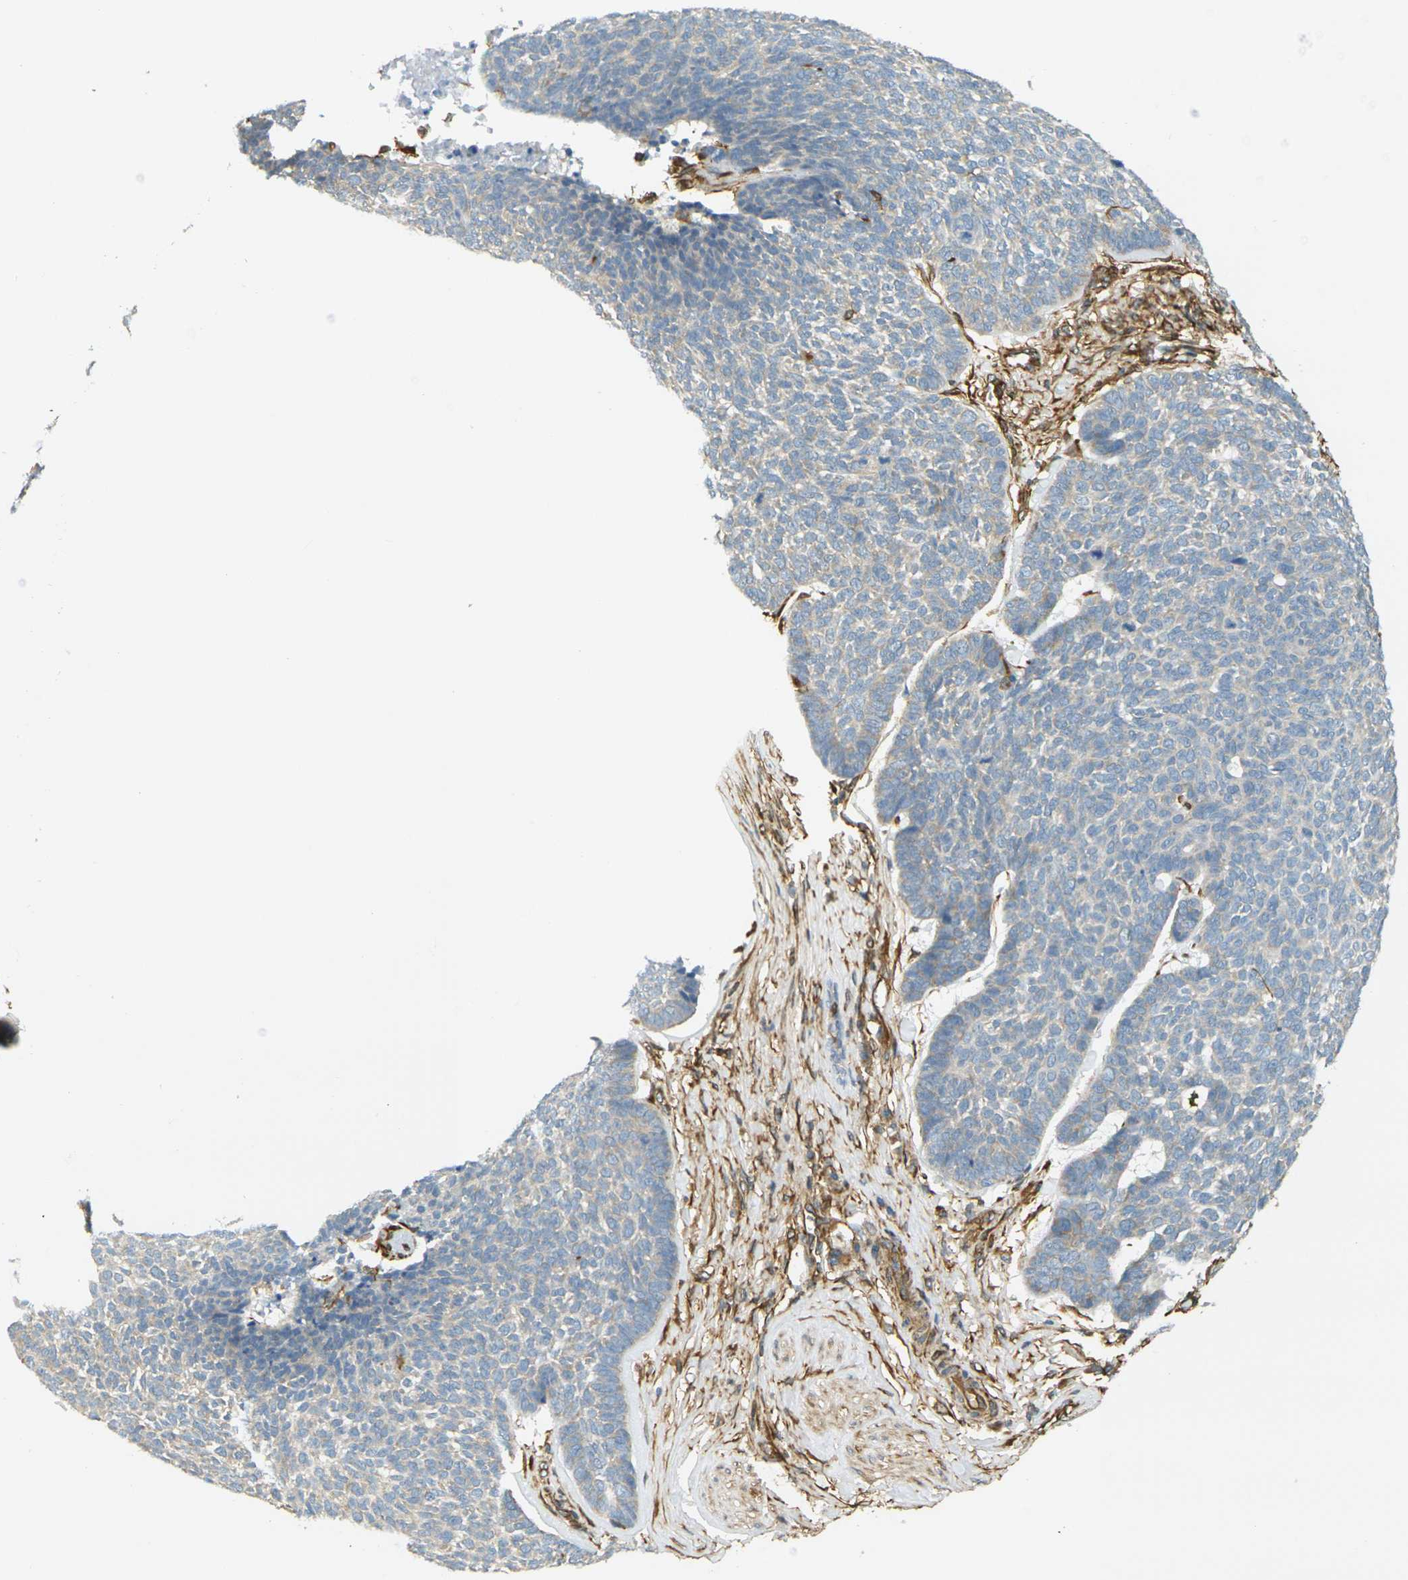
{"staining": {"intensity": "negative", "quantity": "none", "location": "none"}, "tissue": "skin cancer", "cell_type": "Tumor cells", "image_type": "cancer", "snomed": [{"axis": "morphology", "description": "Basal cell carcinoma"}, {"axis": "topography", "description": "Skin"}], "caption": "This is an immunohistochemistry (IHC) histopathology image of human skin basal cell carcinoma. There is no expression in tumor cells.", "gene": "CYTH3", "patient": {"sex": "male", "age": 84}}